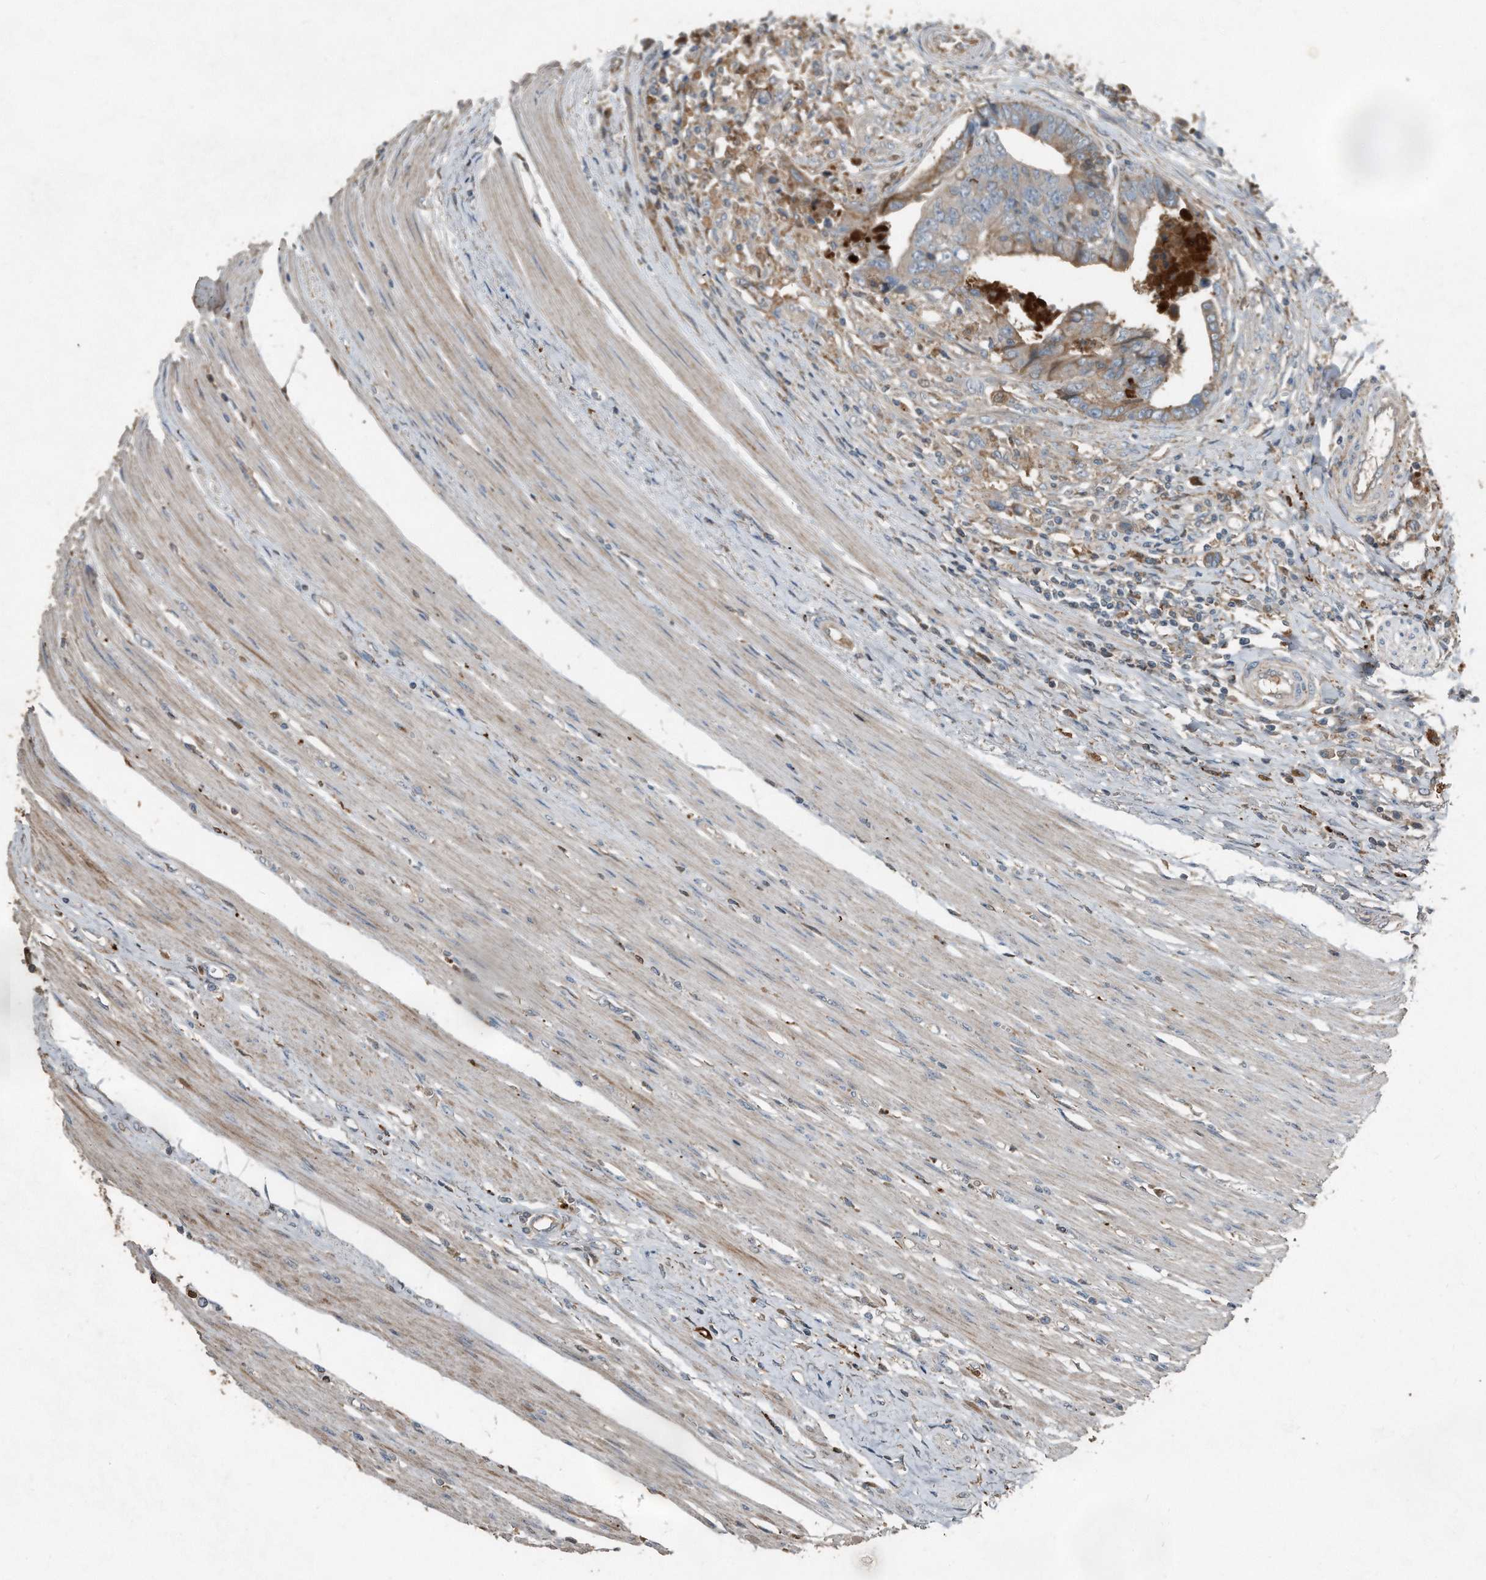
{"staining": {"intensity": "moderate", "quantity": "<25%", "location": "cytoplasmic/membranous"}, "tissue": "colorectal cancer", "cell_type": "Tumor cells", "image_type": "cancer", "snomed": [{"axis": "morphology", "description": "Adenocarcinoma, NOS"}, {"axis": "topography", "description": "Rectum"}], "caption": "Protein analysis of colorectal cancer (adenocarcinoma) tissue demonstrates moderate cytoplasmic/membranous expression in about <25% of tumor cells. (DAB IHC, brown staining for protein, blue staining for nuclei).", "gene": "C9", "patient": {"sex": "male", "age": 84}}